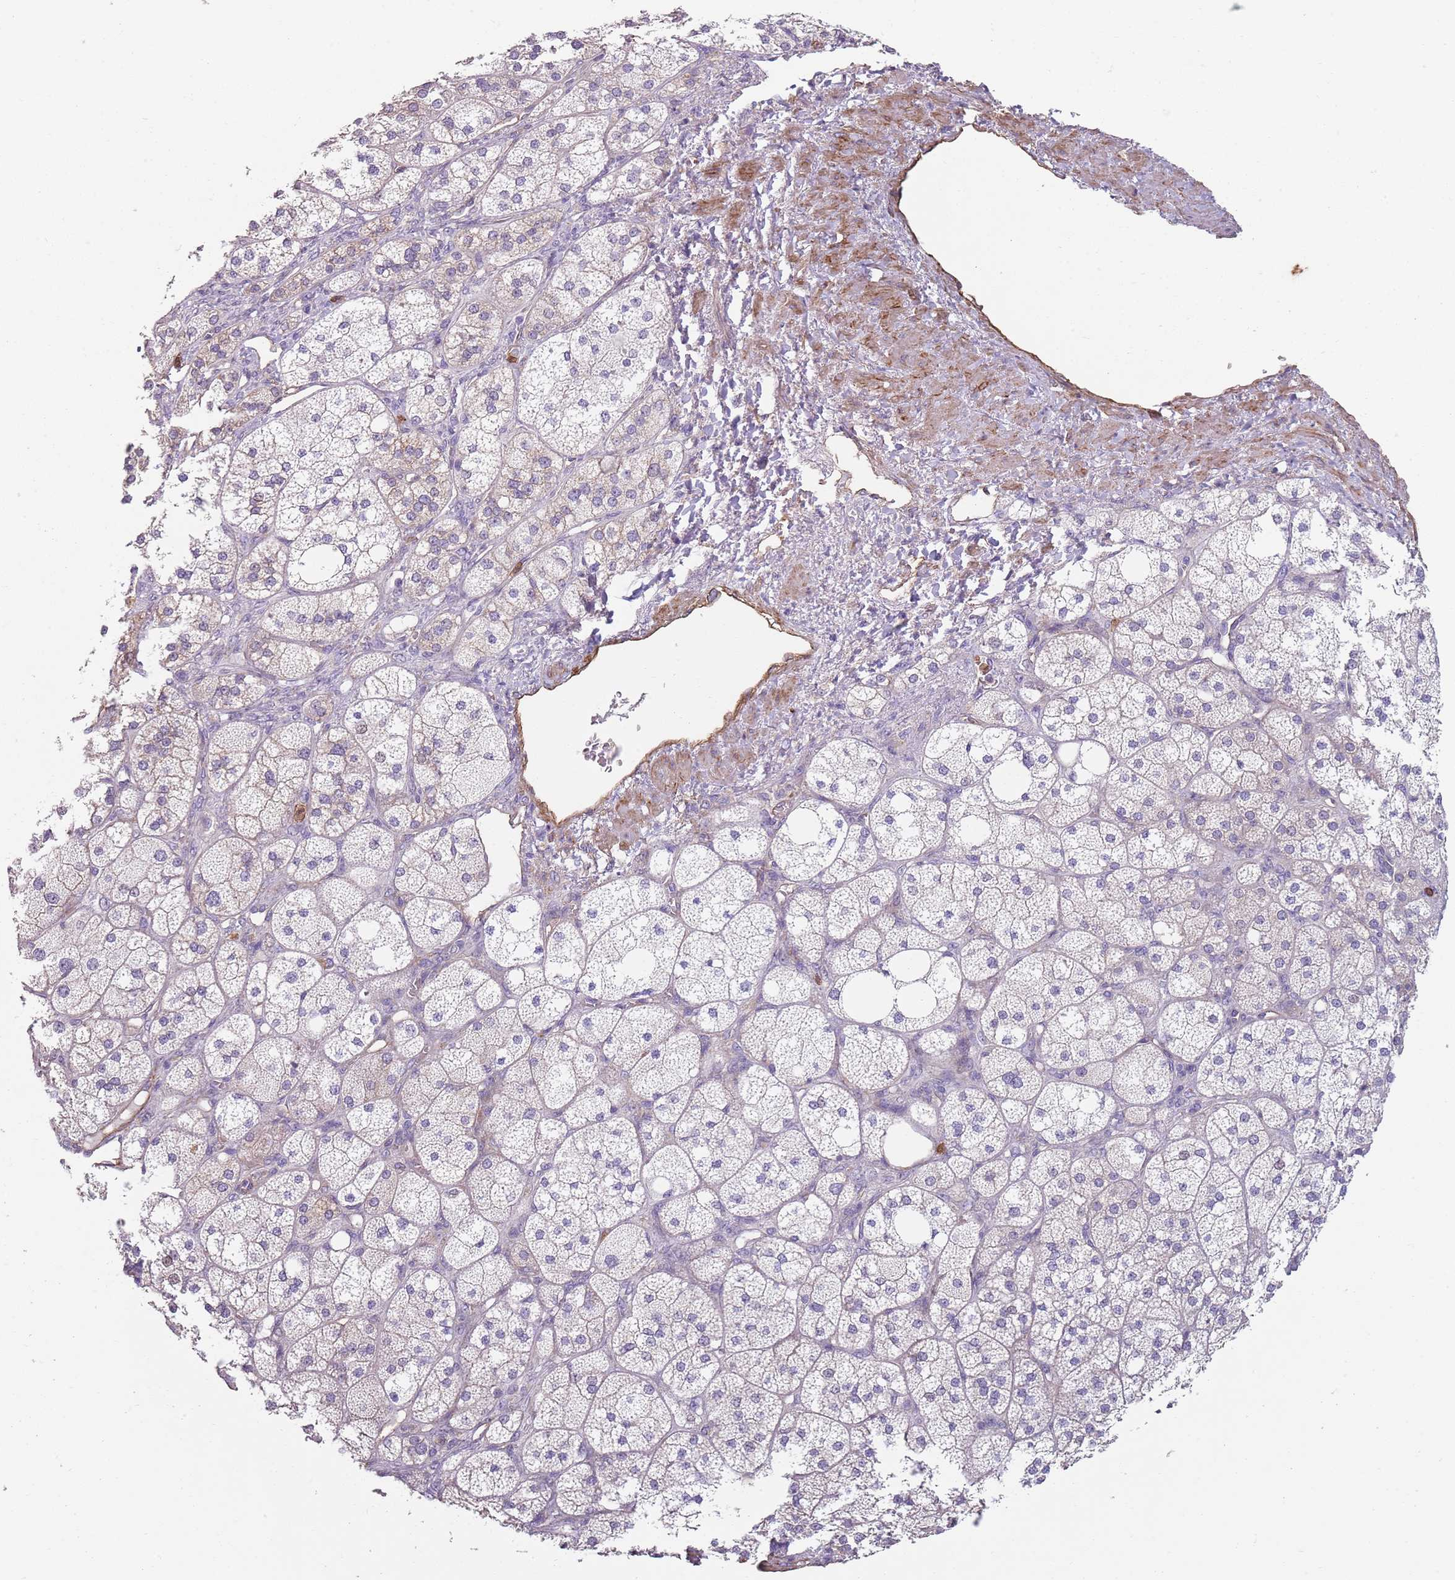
{"staining": {"intensity": "negative", "quantity": "none", "location": "none"}, "tissue": "adrenal gland", "cell_type": "Glandular cells", "image_type": "normal", "snomed": [{"axis": "morphology", "description": "Normal tissue, NOS"}, {"axis": "topography", "description": "Adrenal gland"}], "caption": "DAB immunohistochemical staining of unremarkable adrenal gland shows no significant expression in glandular cells. (DAB IHC with hematoxylin counter stain).", "gene": "PHLPP2", "patient": {"sex": "male", "age": 61}}